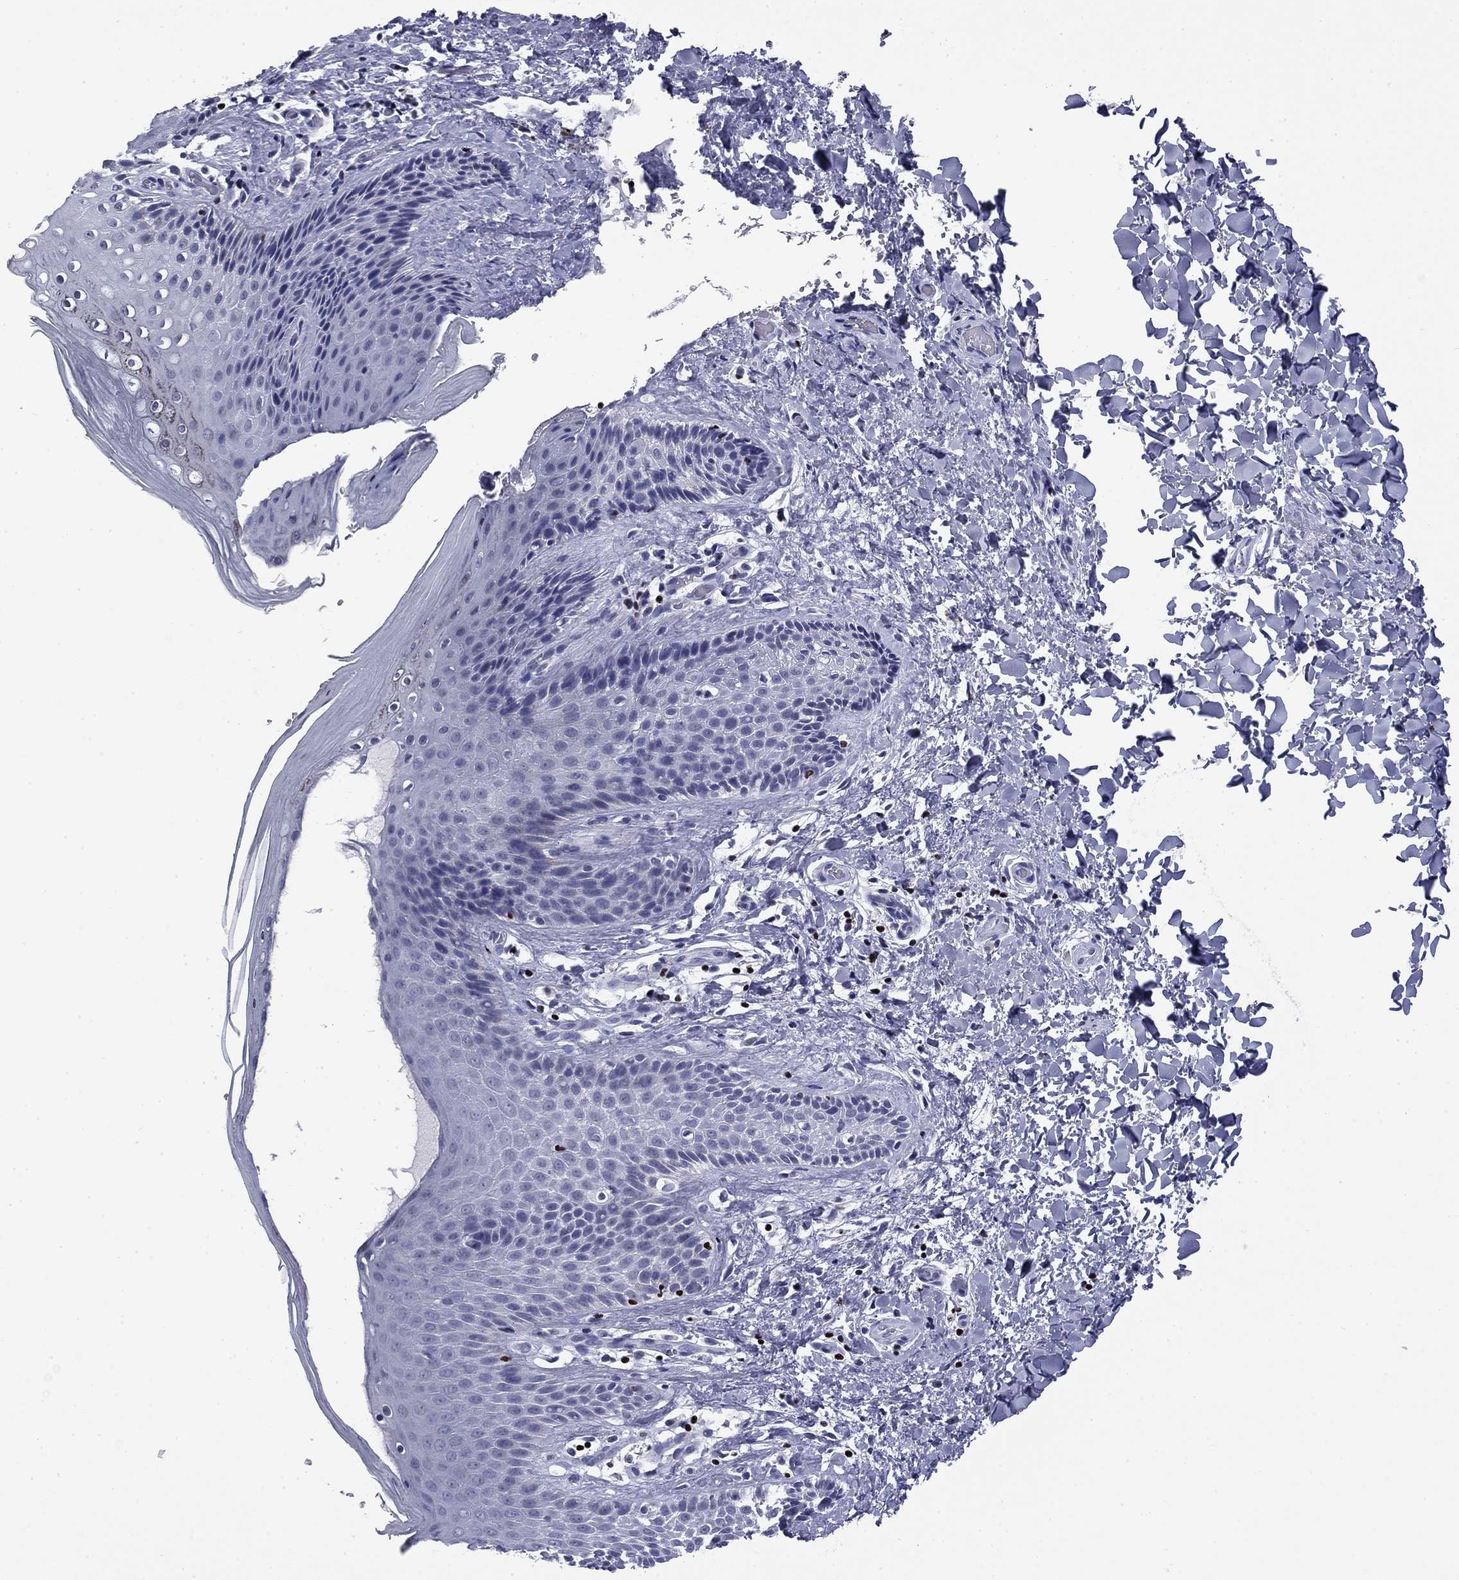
{"staining": {"intensity": "negative", "quantity": "none", "location": "none"}, "tissue": "skin", "cell_type": "Epidermal cells", "image_type": "normal", "snomed": [{"axis": "morphology", "description": "Normal tissue, NOS"}, {"axis": "topography", "description": "Anal"}], "caption": "High power microscopy image of an immunohistochemistry image of unremarkable skin, revealing no significant positivity in epidermal cells.", "gene": "IKZF3", "patient": {"sex": "male", "age": 36}}